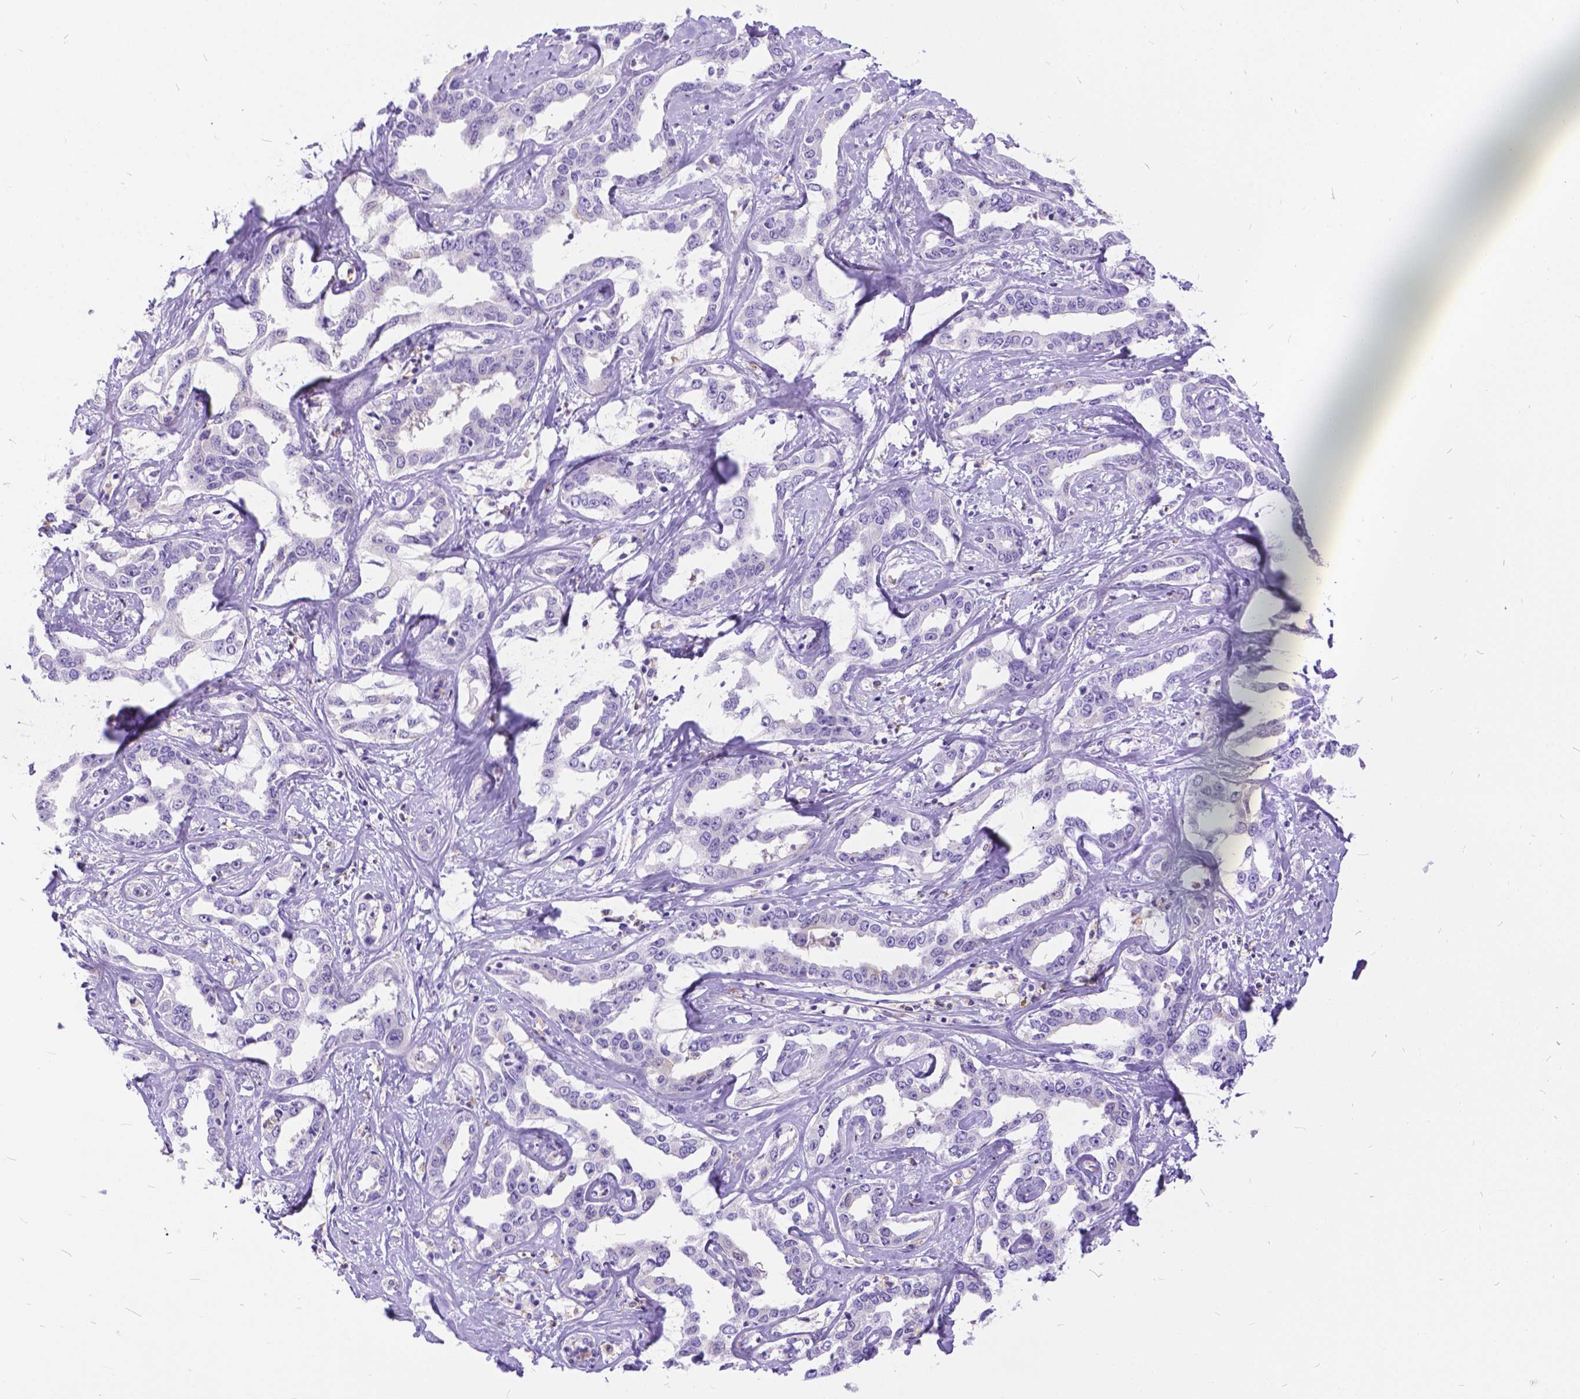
{"staining": {"intensity": "negative", "quantity": "none", "location": "none"}, "tissue": "liver cancer", "cell_type": "Tumor cells", "image_type": "cancer", "snomed": [{"axis": "morphology", "description": "Cholangiocarcinoma"}, {"axis": "topography", "description": "Liver"}], "caption": "Immunohistochemical staining of human liver cancer (cholangiocarcinoma) reveals no significant staining in tumor cells.", "gene": "TMEM169", "patient": {"sex": "male", "age": 59}}